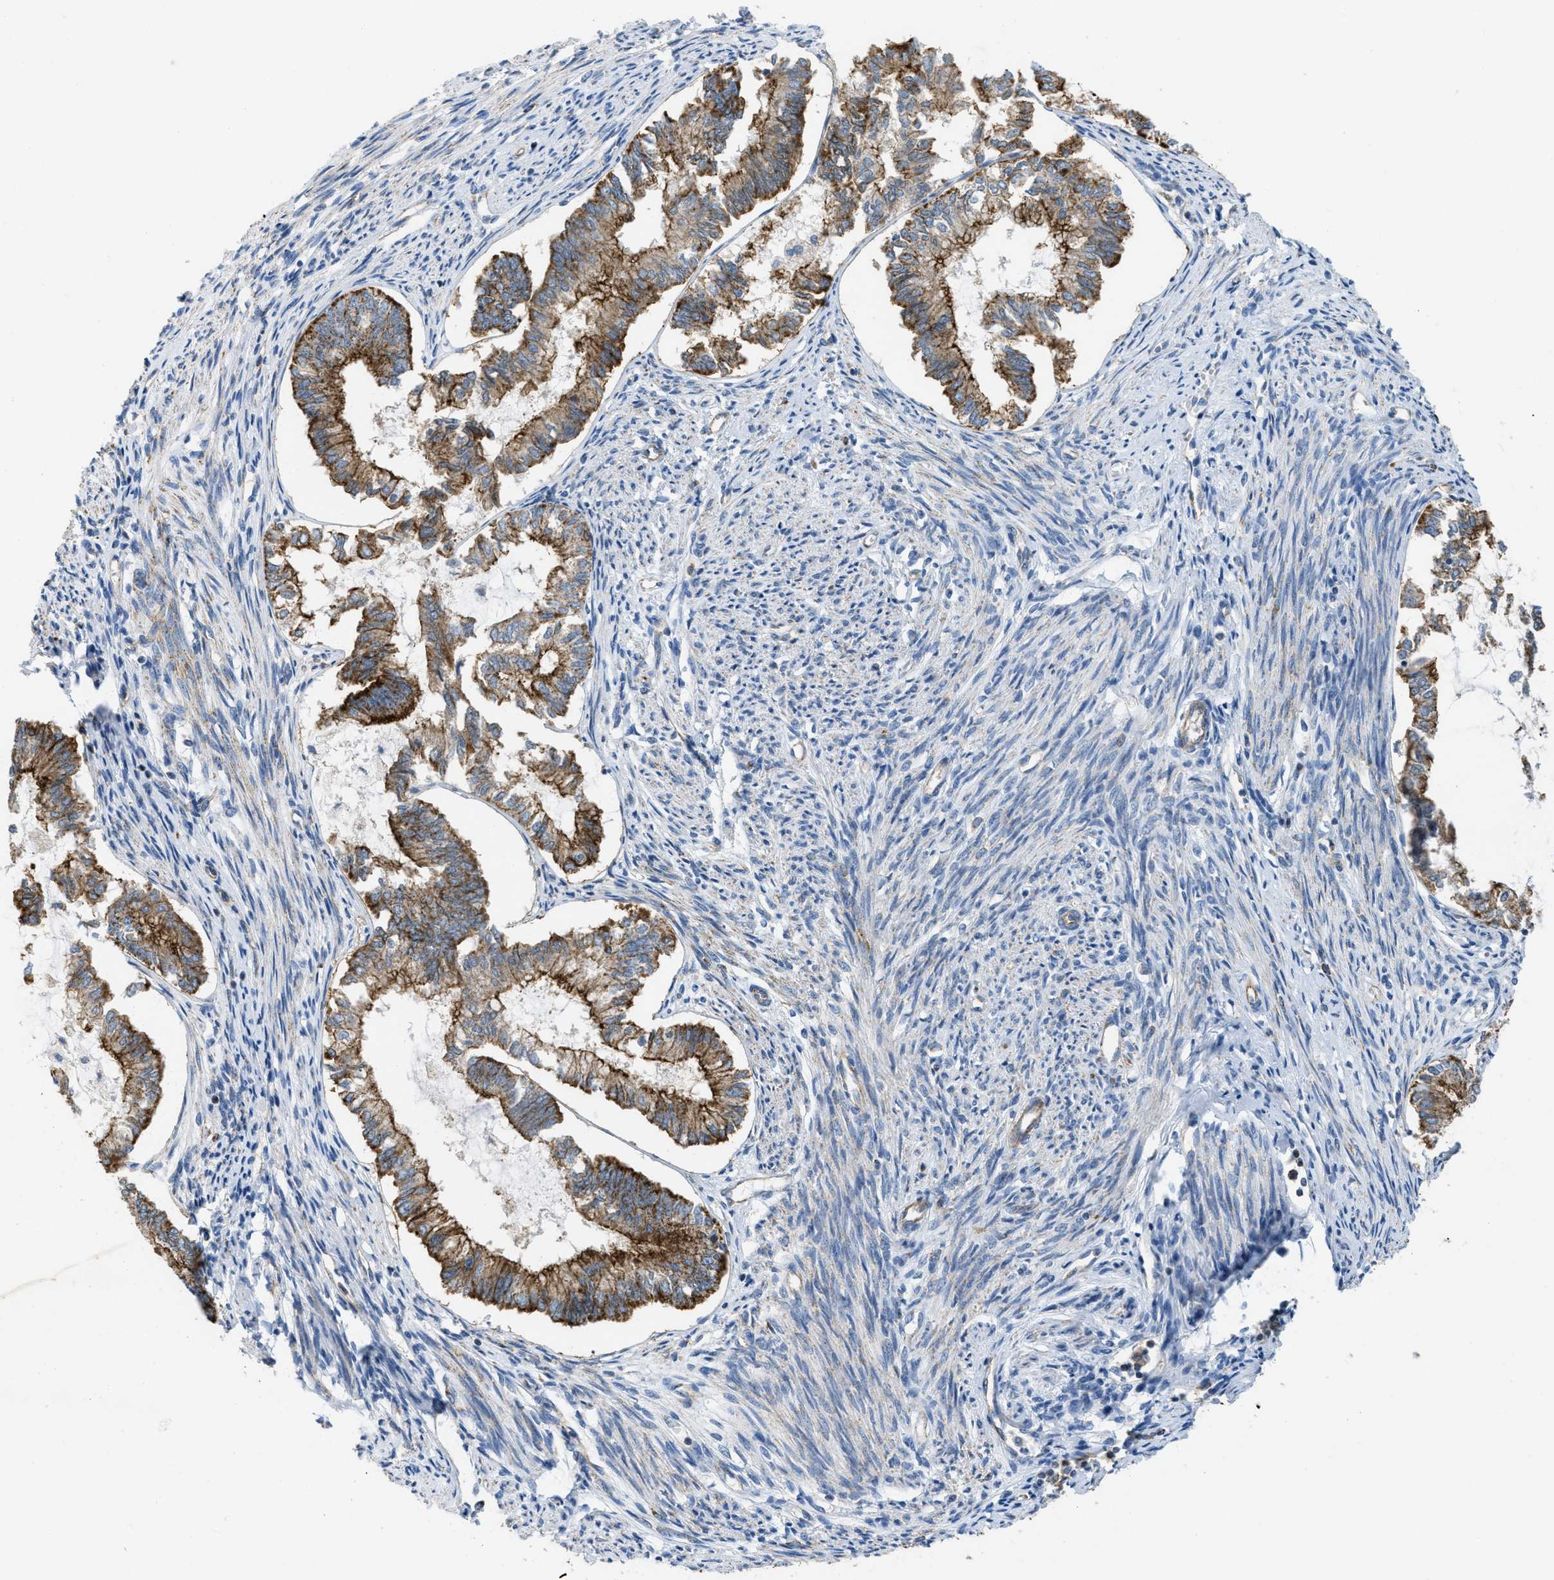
{"staining": {"intensity": "strong", "quantity": ">75%", "location": "cytoplasmic/membranous"}, "tissue": "endometrial cancer", "cell_type": "Tumor cells", "image_type": "cancer", "snomed": [{"axis": "morphology", "description": "Adenocarcinoma, NOS"}, {"axis": "topography", "description": "Endometrium"}], "caption": "Strong cytoplasmic/membranous staining for a protein is identified in about >75% of tumor cells of adenocarcinoma (endometrial) using immunohistochemistry.", "gene": "BTN3A1", "patient": {"sex": "female", "age": 86}}